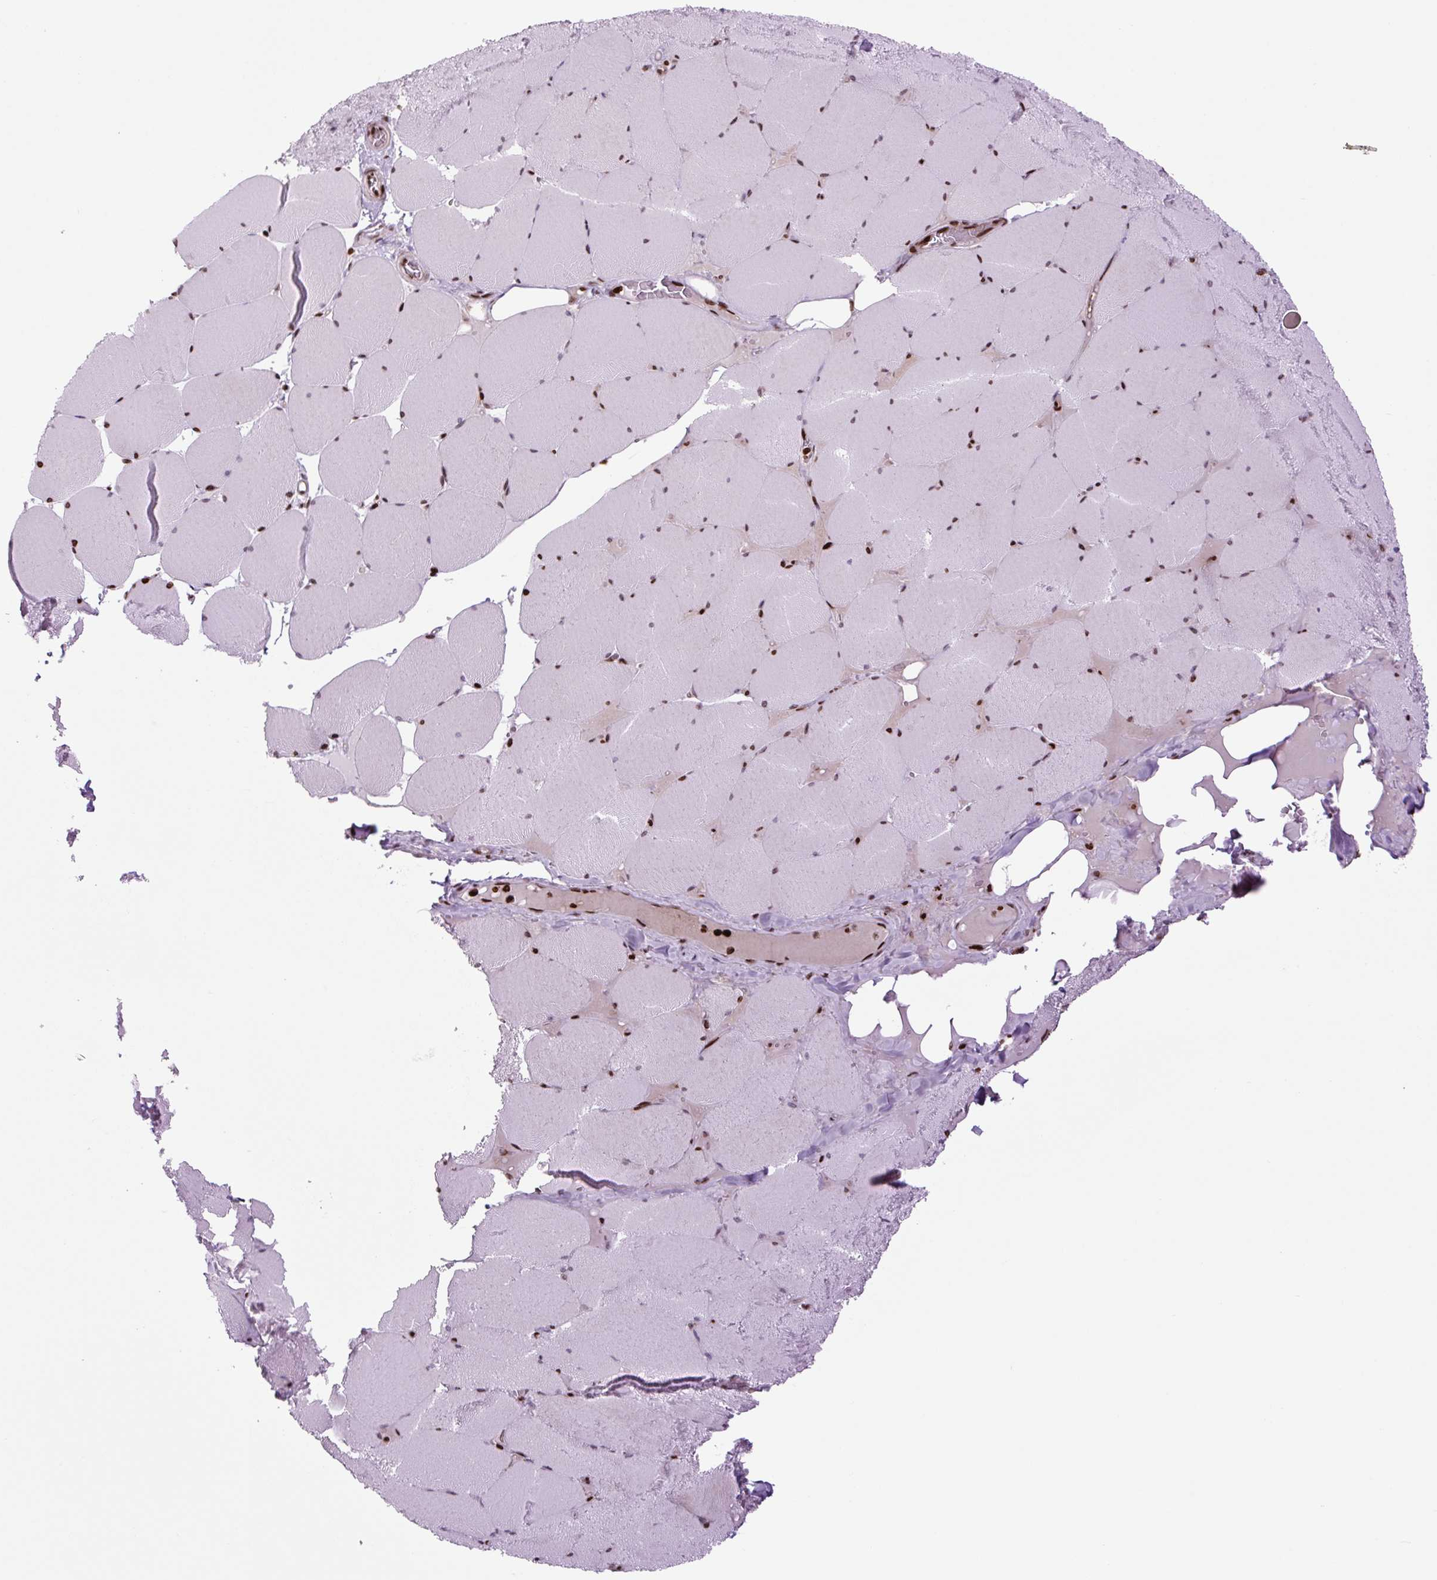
{"staining": {"intensity": "strong", "quantity": "25%-75%", "location": "nuclear"}, "tissue": "skeletal muscle", "cell_type": "Myocytes", "image_type": "normal", "snomed": [{"axis": "morphology", "description": "Normal tissue, NOS"}, {"axis": "topography", "description": "Skeletal muscle"}, {"axis": "topography", "description": "Head-Neck"}], "caption": "This micrograph shows IHC staining of benign human skeletal muscle, with high strong nuclear staining in approximately 25%-75% of myocytes.", "gene": "H1", "patient": {"sex": "male", "age": 66}}